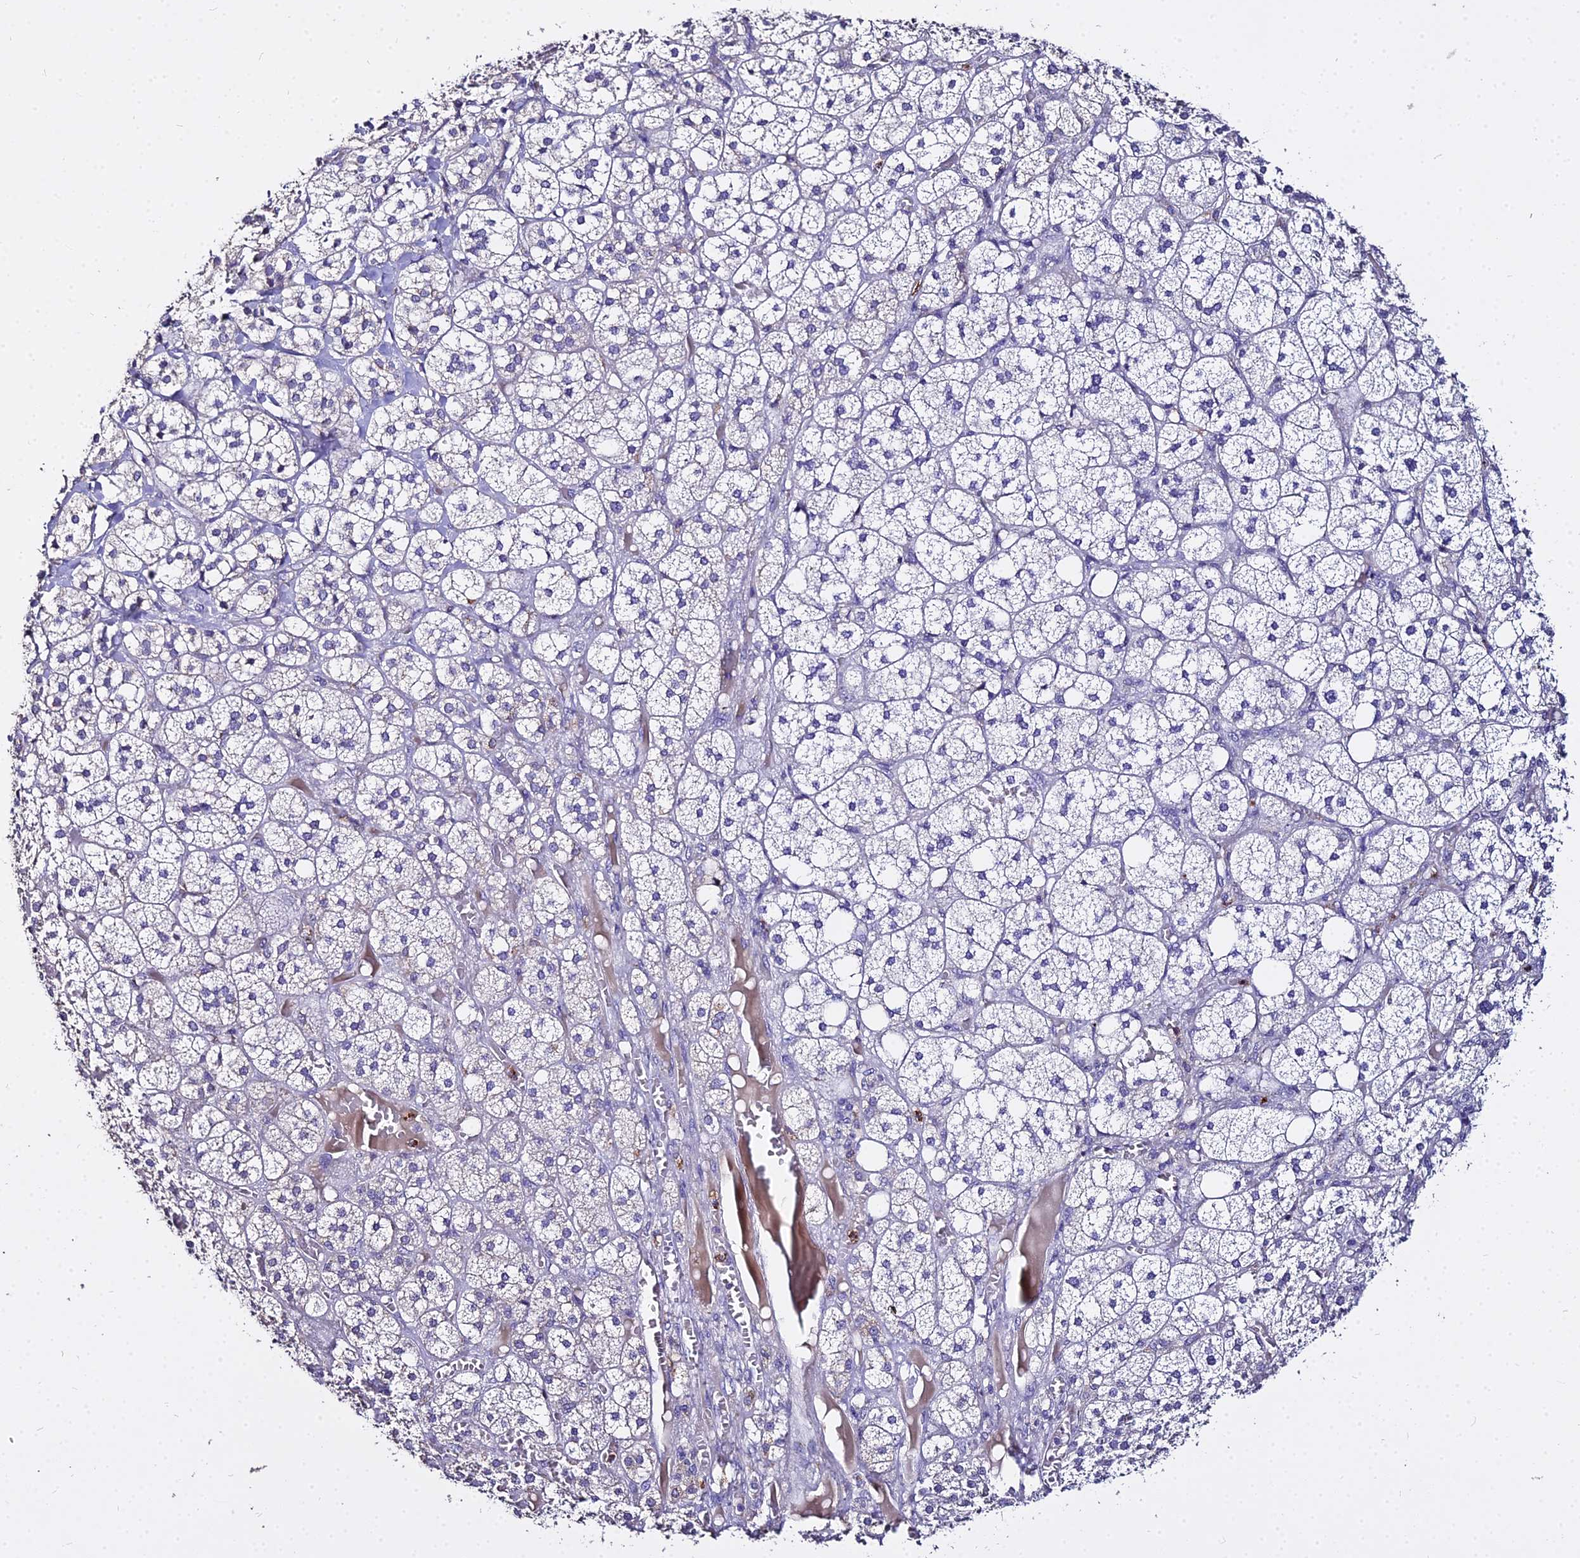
{"staining": {"intensity": "negative", "quantity": "none", "location": "none"}, "tissue": "adrenal gland", "cell_type": "Glandular cells", "image_type": "normal", "snomed": [{"axis": "morphology", "description": "Normal tissue, NOS"}, {"axis": "topography", "description": "Adrenal gland"}], "caption": "A micrograph of adrenal gland stained for a protein demonstrates no brown staining in glandular cells.", "gene": "GLYAT", "patient": {"sex": "female", "age": 61}}